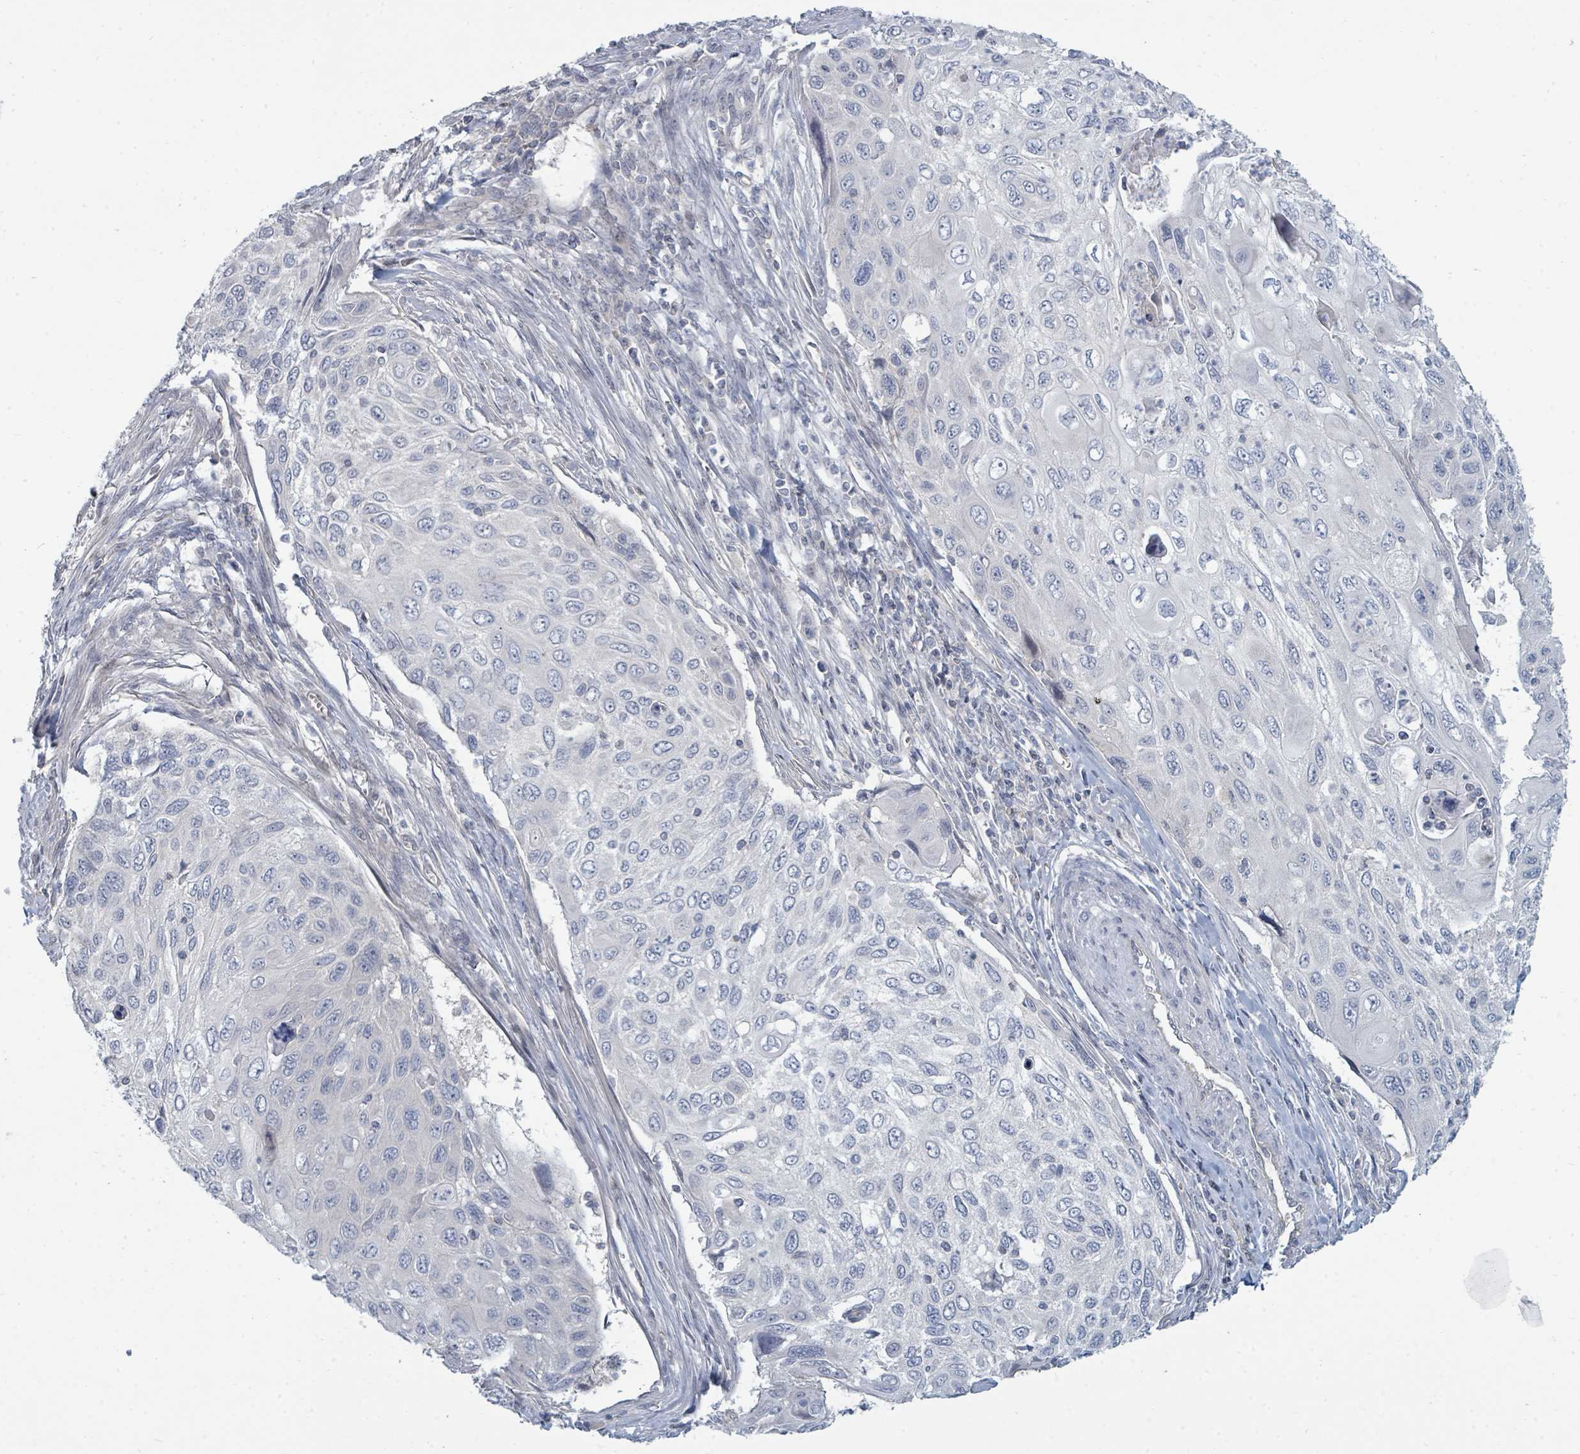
{"staining": {"intensity": "negative", "quantity": "none", "location": "none"}, "tissue": "cervical cancer", "cell_type": "Tumor cells", "image_type": "cancer", "snomed": [{"axis": "morphology", "description": "Squamous cell carcinoma, NOS"}, {"axis": "topography", "description": "Cervix"}], "caption": "Immunohistochemistry (IHC) histopathology image of human squamous cell carcinoma (cervical) stained for a protein (brown), which shows no expression in tumor cells.", "gene": "SLC25A45", "patient": {"sex": "female", "age": 70}}